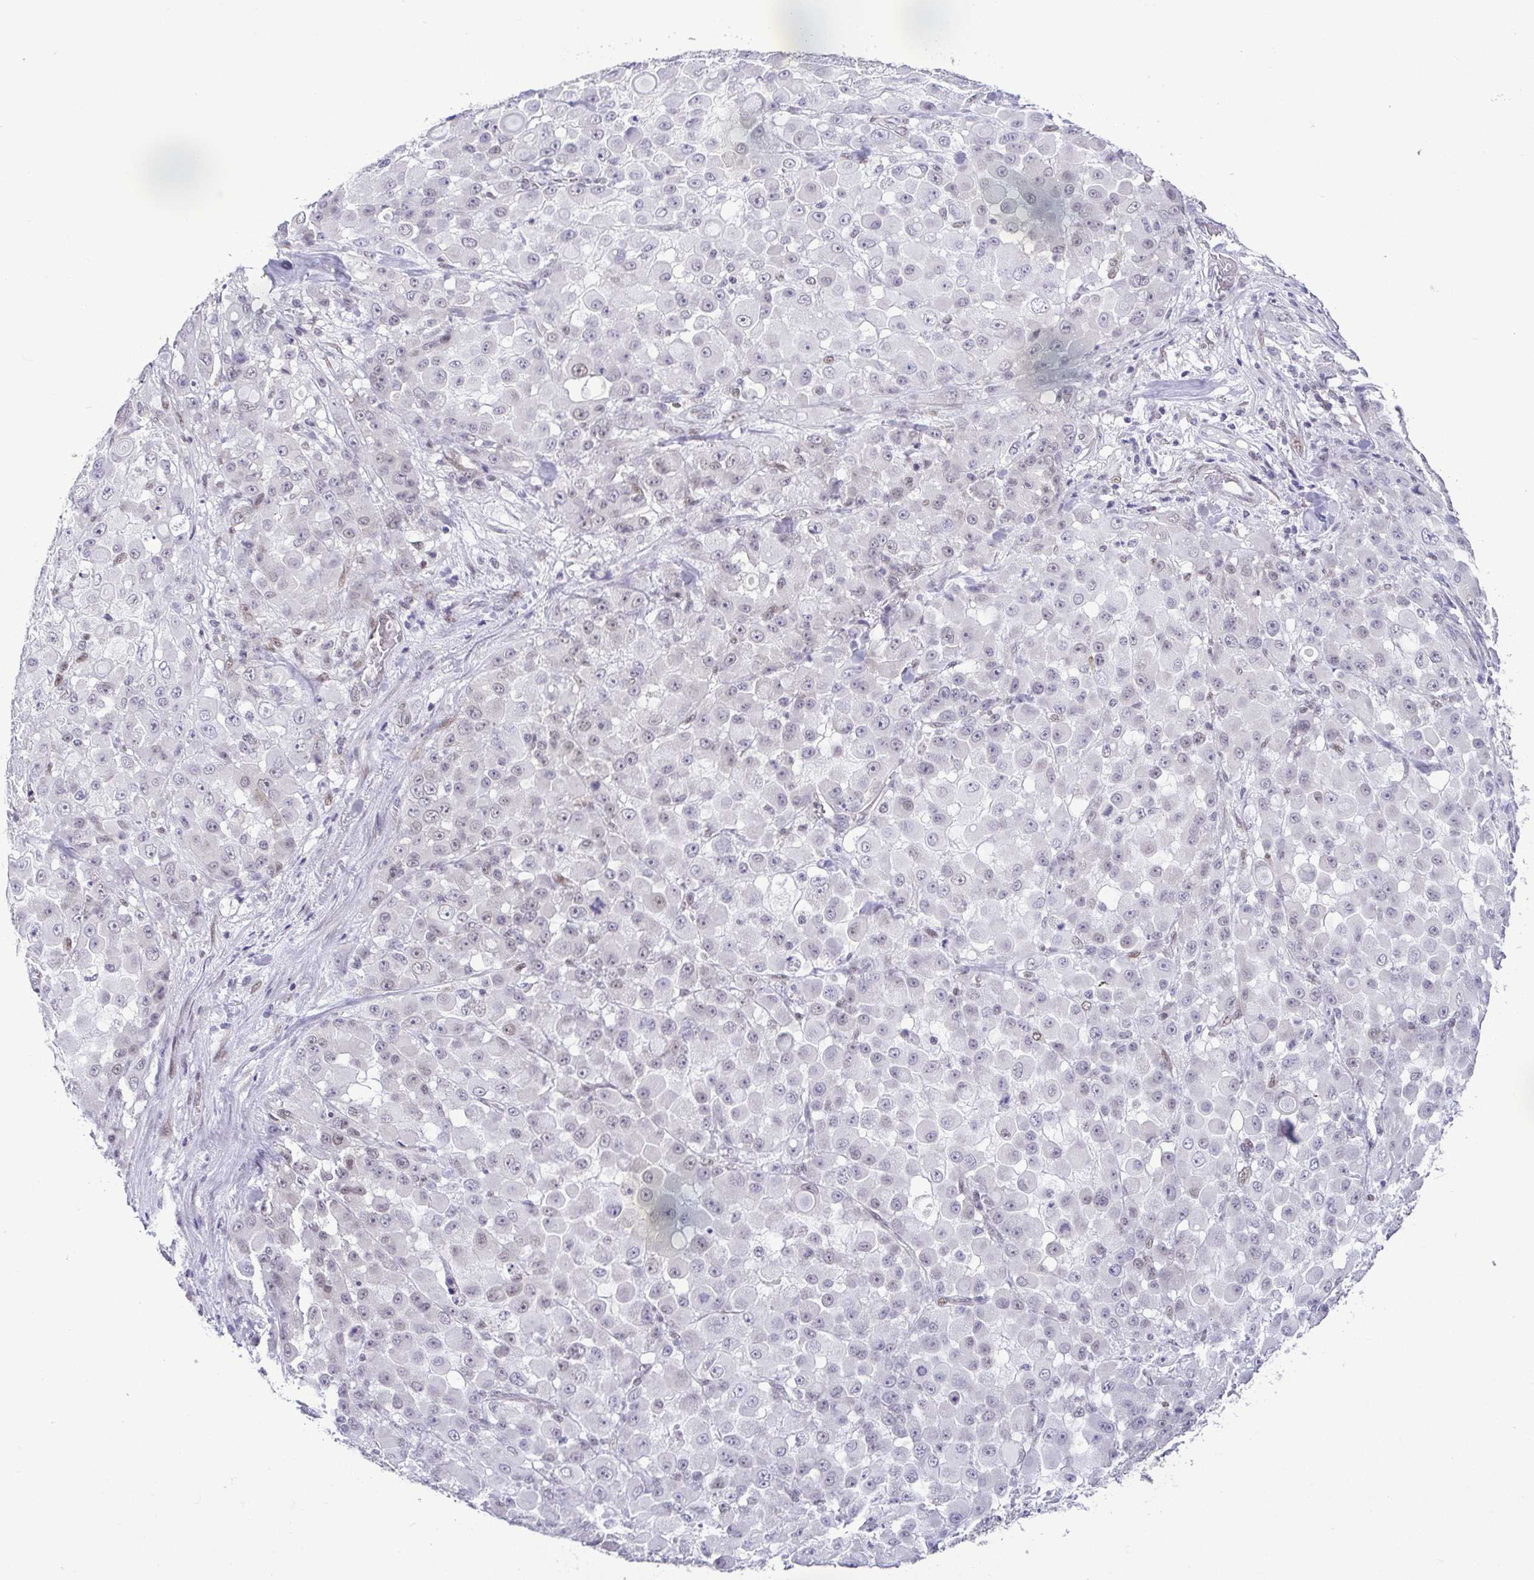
{"staining": {"intensity": "negative", "quantity": "none", "location": "none"}, "tissue": "stomach cancer", "cell_type": "Tumor cells", "image_type": "cancer", "snomed": [{"axis": "morphology", "description": "Adenocarcinoma, NOS"}, {"axis": "topography", "description": "Stomach"}], "caption": "A high-resolution histopathology image shows IHC staining of stomach cancer, which shows no significant positivity in tumor cells. Brightfield microscopy of IHC stained with DAB (brown) and hematoxylin (blue), captured at high magnification.", "gene": "RBM3", "patient": {"sex": "female", "age": 76}}